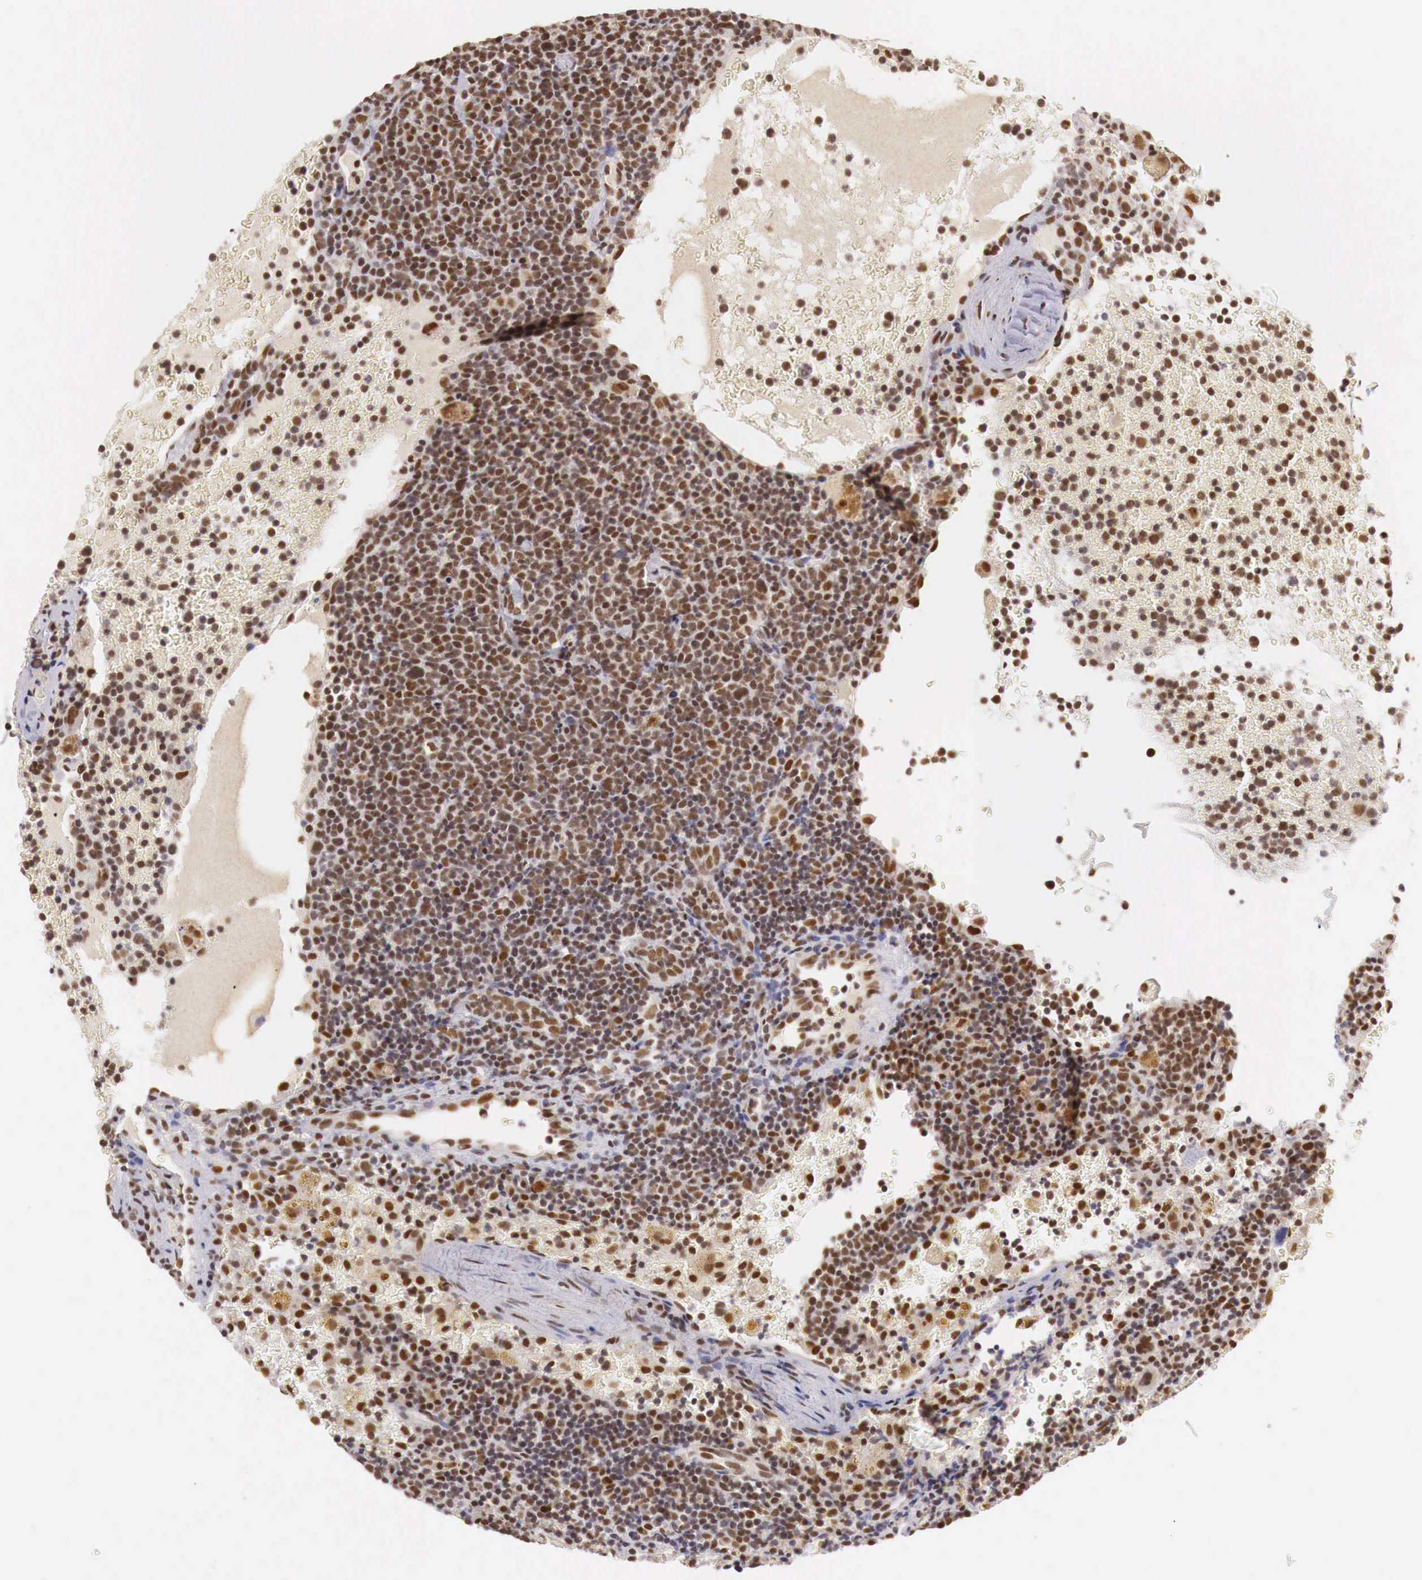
{"staining": {"intensity": "moderate", "quantity": ">75%", "location": "cytoplasmic/membranous,nuclear"}, "tissue": "lymphoma", "cell_type": "Tumor cells", "image_type": "cancer", "snomed": [{"axis": "morphology", "description": "Malignant lymphoma, non-Hodgkin's type, High grade"}, {"axis": "topography", "description": "Lymph node"}], "caption": "Immunohistochemical staining of human high-grade malignant lymphoma, non-Hodgkin's type shows medium levels of moderate cytoplasmic/membranous and nuclear expression in about >75% of tumor cells. Immunohistochemistry (ihc) stains the protein in brown and the nuclei are stained blue.", "gene": "GPKOW", "patient": {"sex": "female", "age": 76}}